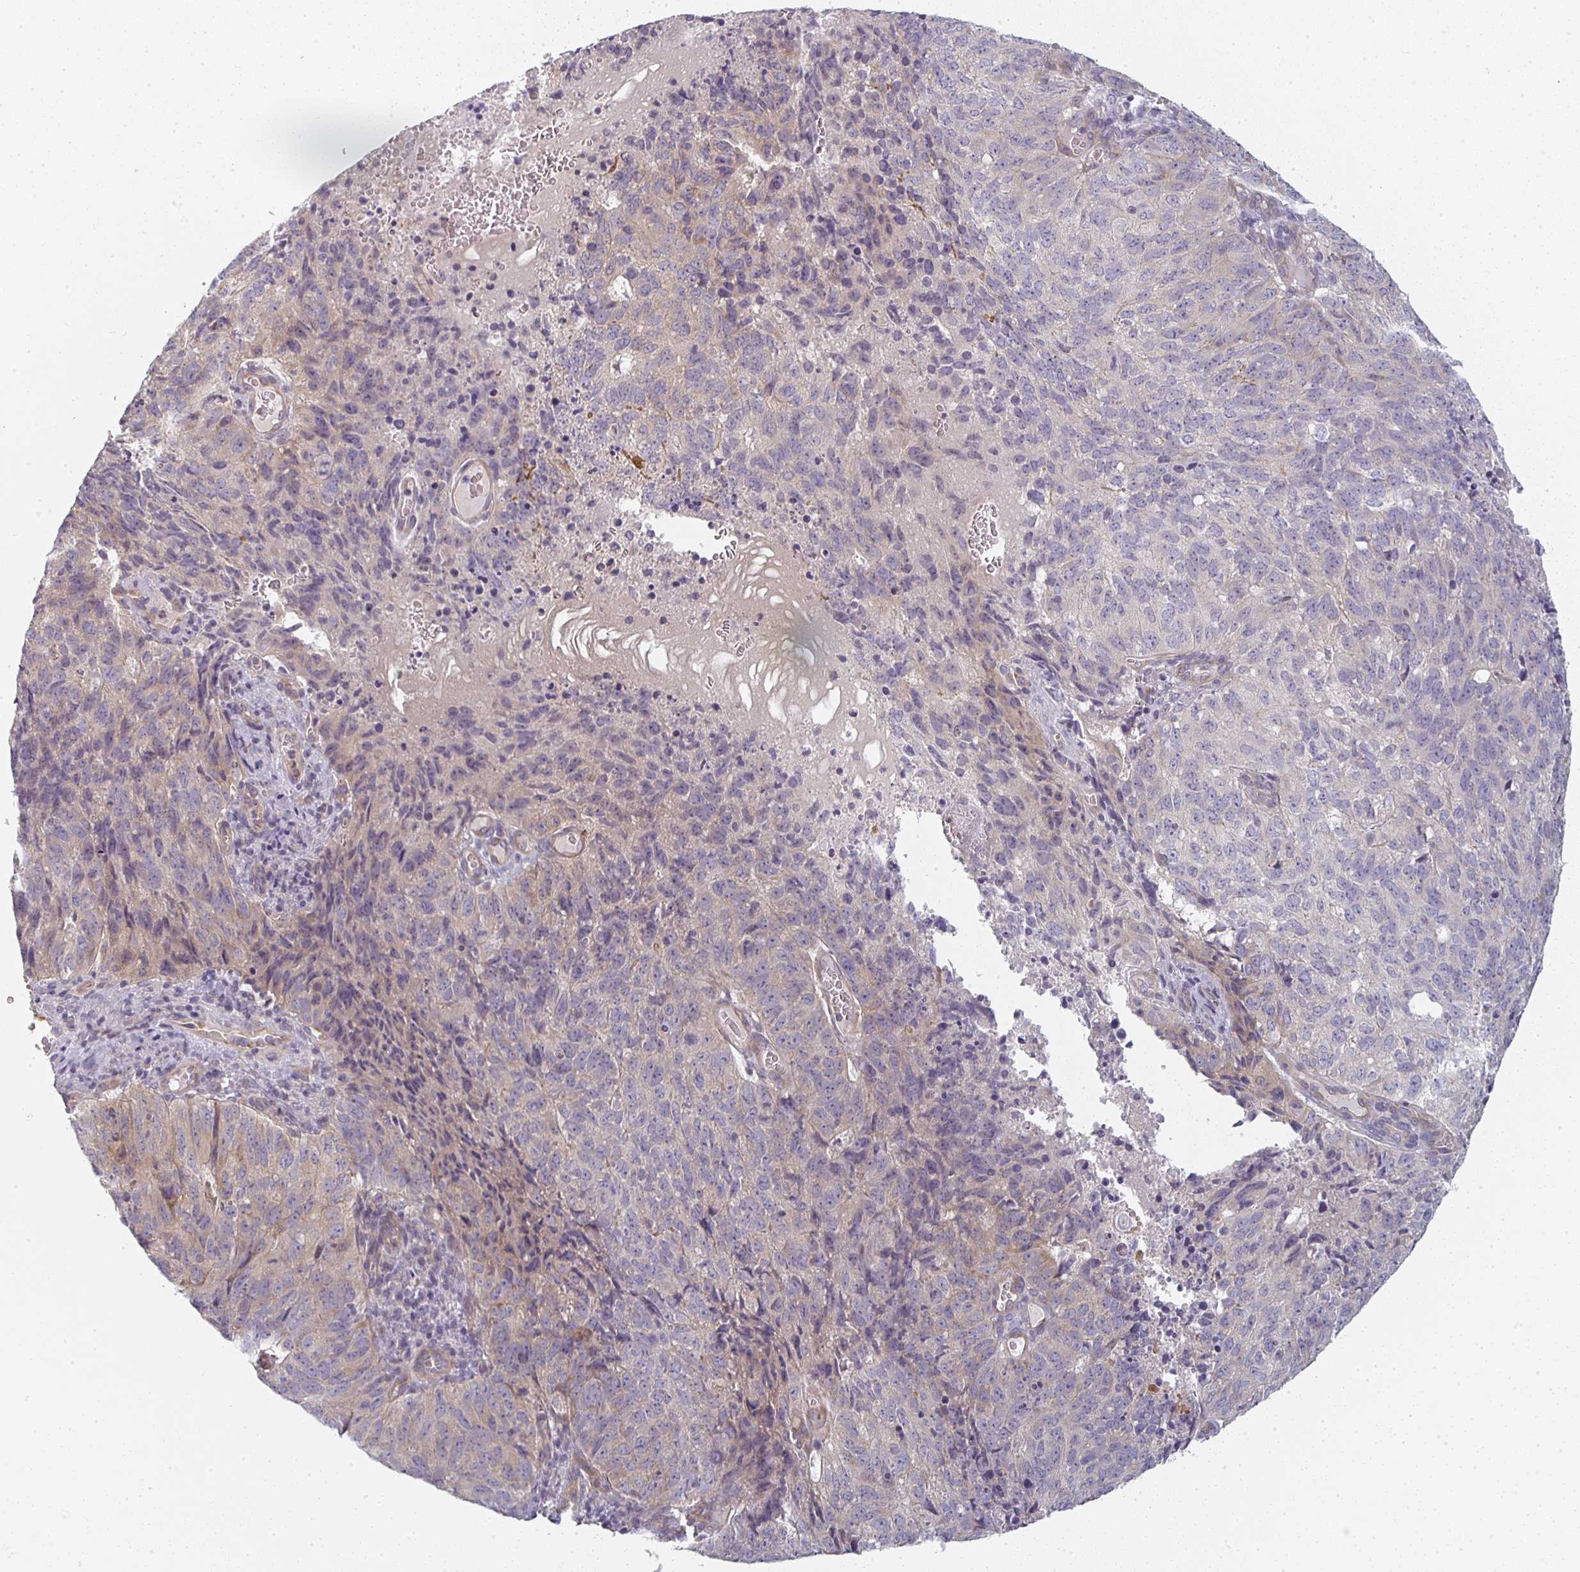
{"staining": {"intensity": "weak", "quantity": "<25%", "location": "cytoplasmic/membranous"}, "tissue": "cervical cancer", "cell_type": "Tumor cells", "image_type": "cancer", "snomed": [{"axis": "morphology", "description": "Adenocarcinoma, NOS"}, {"axis": "topography", "description": "Cervix"}], "caption": "Immunohistochemical staining of cervical adenocarcinoma reveals no significant expression in tumor cells.", "gene": "CTHRC1", "patient": {"sex": "female", "age": 38}}